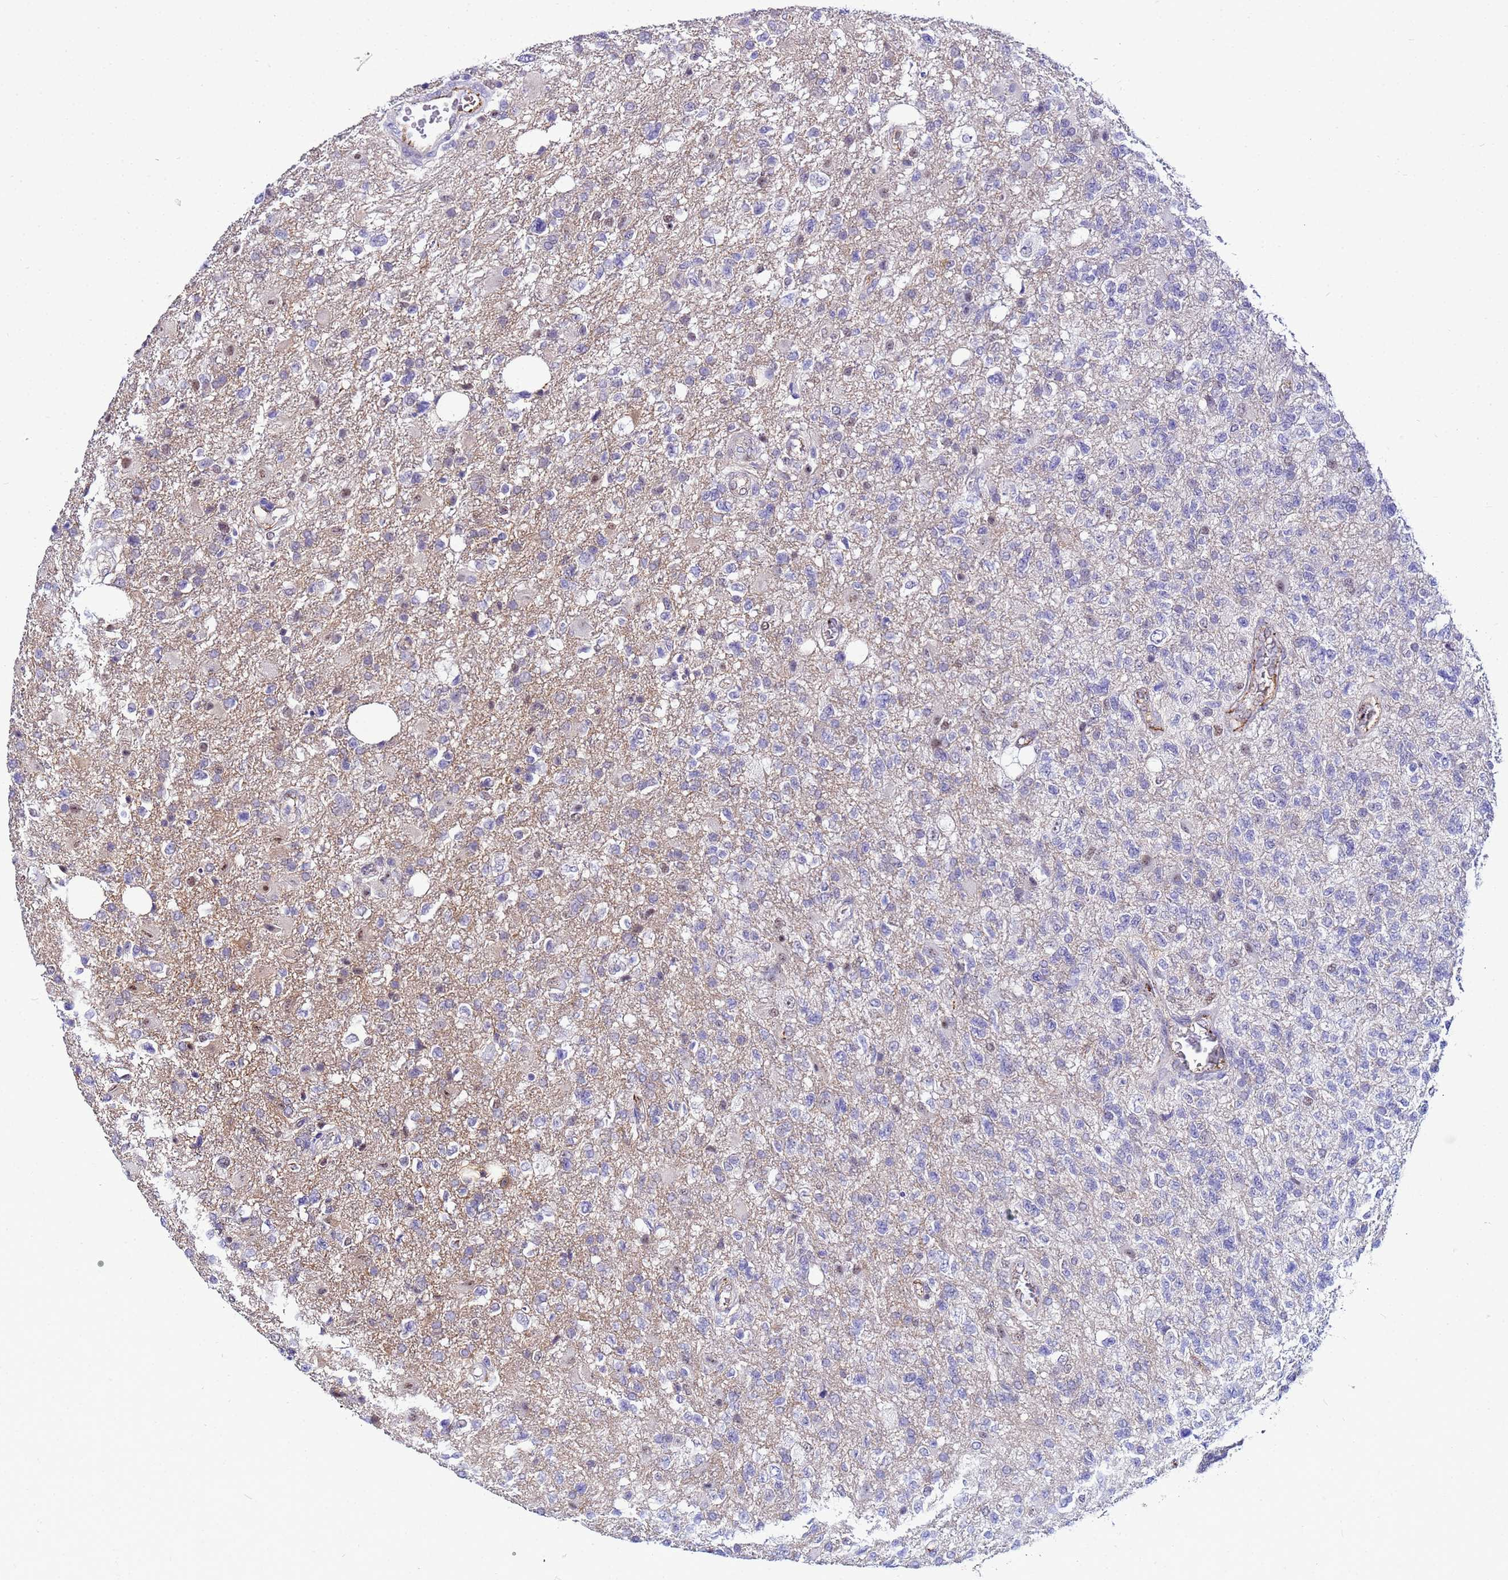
{"staining": {"intensity": "negative", "quantity": "none", "location": "none"}, "tissue": "glioma", "cell_type": "Tumor cells", "image_type": "cancer", "snomed": [{"axis": "morphology", "description": "Glioma, malignant, High grade"}, {"axis": "topography", "description": "Brain"}], "caption": "IHC of malignant glioma (high-grade) reveals no positivity in tumor cells.", "gene": "SLC25A37", "patient": {"sex": "male", "age": 56}}